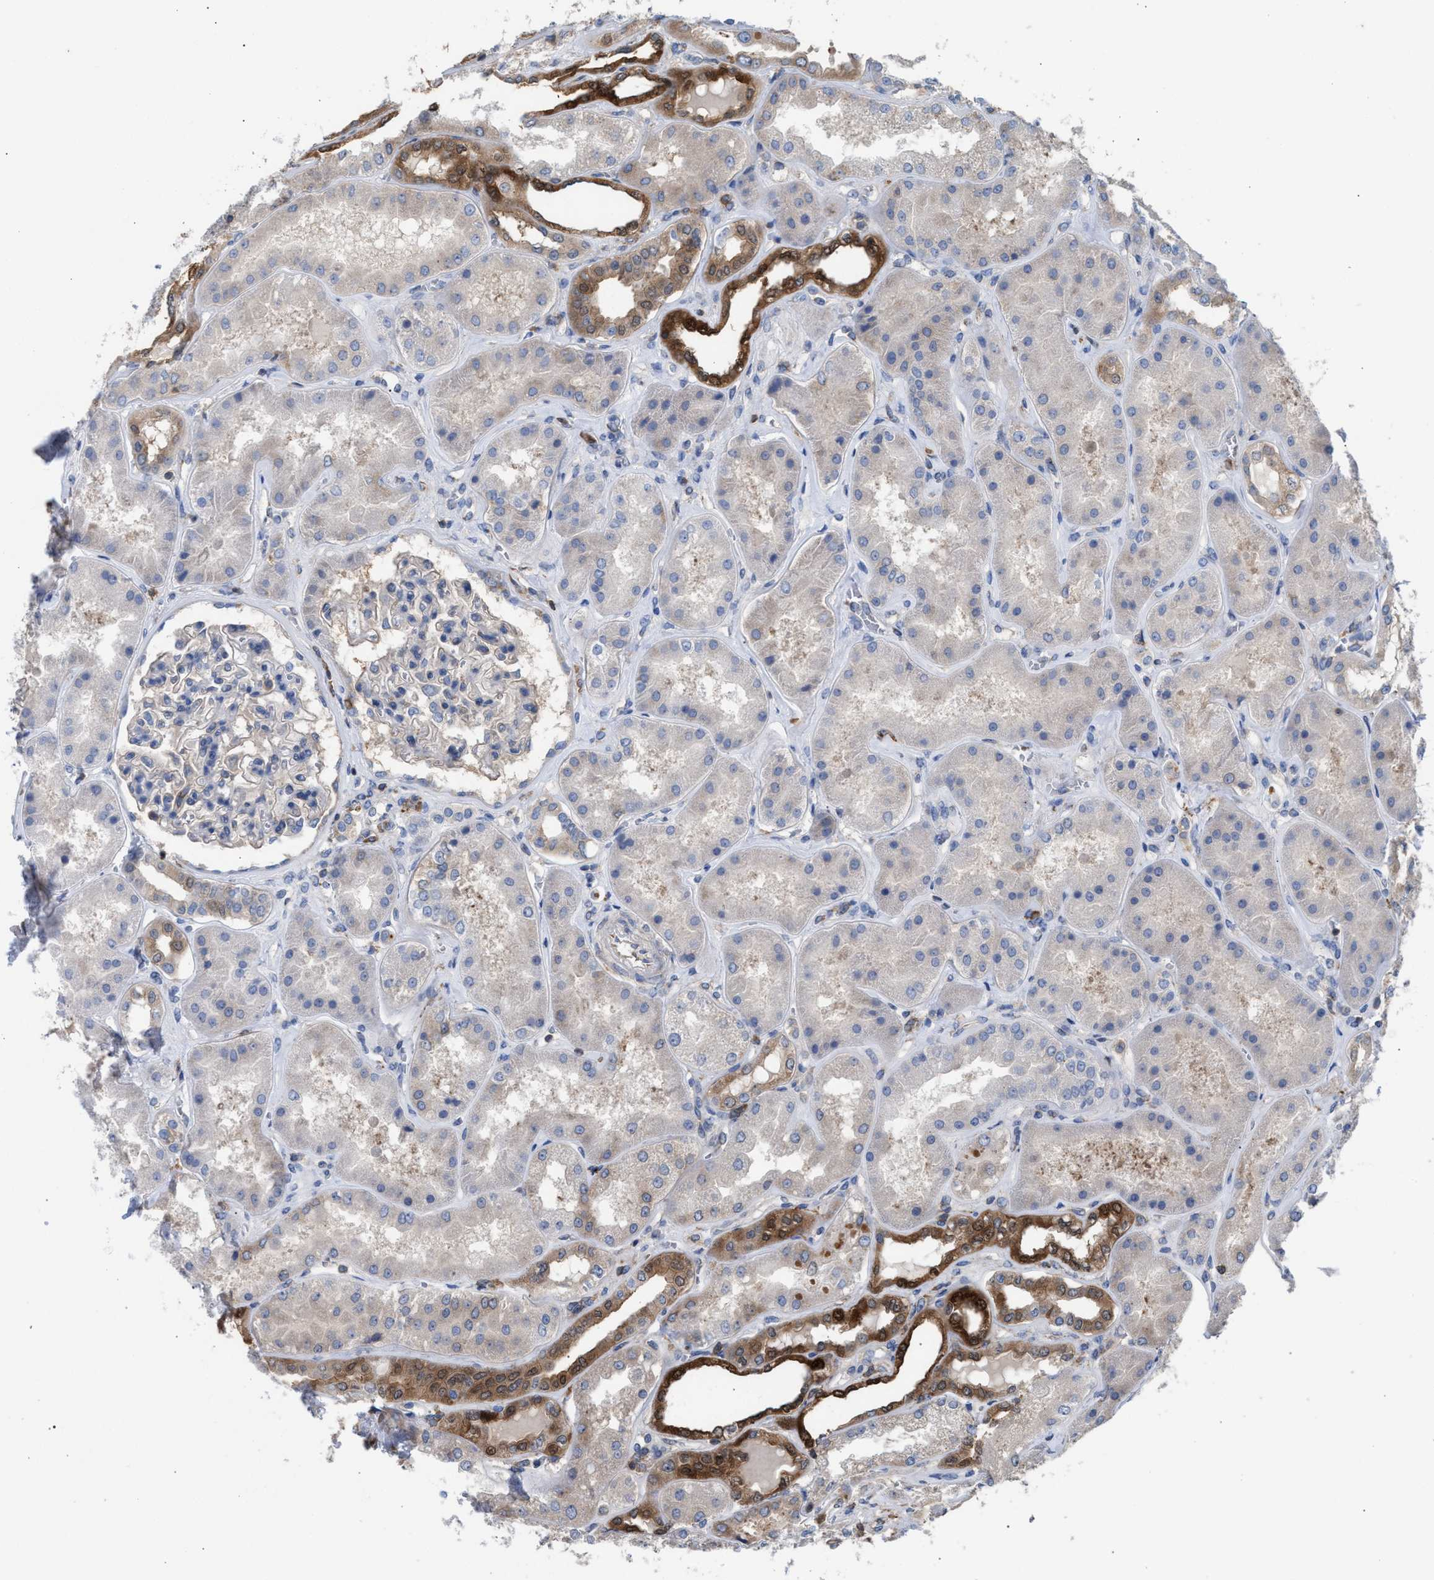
{"staining": {"intensity": "weak", "quantity": "25%-75%", "location": "cytoplasmic/membranous"}, "tissue": "kidney", "cell_type": "Cells in glomeruli", "image_type": "normal", "snomed": [{"axis": "morphology", "description": "Normal tissue, NOS"}, {"axis": "topography", "description": "Kidney"}], "caption": "The micrograph displays staining of benign kidney, revealing weak cytoplasmic/membranous protein expression (brown color) within cells in glomeruli. (DAB (3,3'-diaminobenzidine) = brown stain, brightfield microscopy at high magnification).", "gene": "CDR2L", "patient": {"sex": "female", "age": 56}}